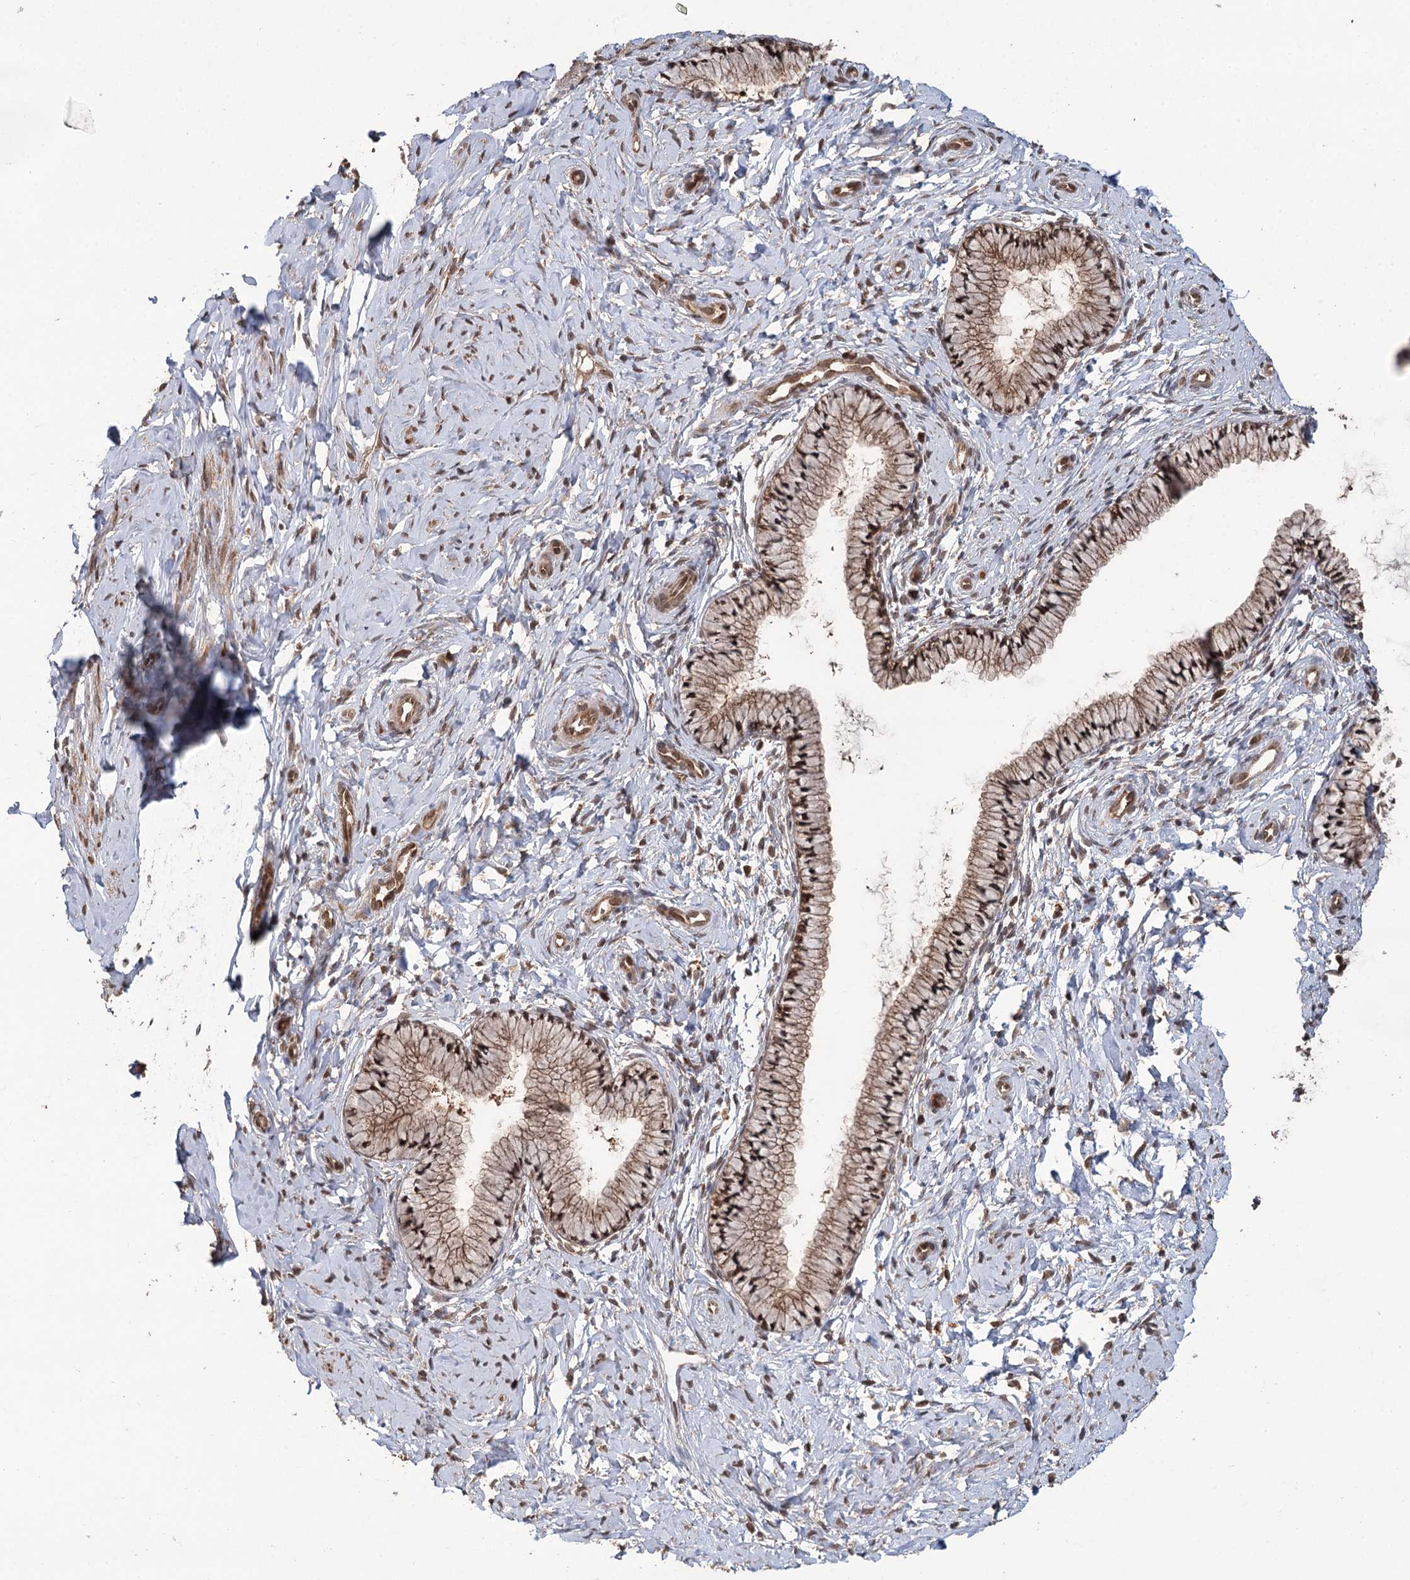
{"staining": {"intensity": "moderate", "quantity": ">75%", "location": "cytoplasmic/membranous,nuclear"}, "tissue": "cervix", "cell_type": "Glandular cells", "image_type": "normal", "snomed": [{"axis": "morphology", "description": "Normal tissue, NOS"}, {"axis": "topography", "description": "Cervix"}], "caption": "This is a photomicrograph of immunohistochemistry (IHC) staining of unremarkable cervix, which shows moderate positivity in the cytoplasmic/membranous,nuclear of glandular cells.", "gene": "N6AMT1", "patient": {"sex": "female", "age": 33}}